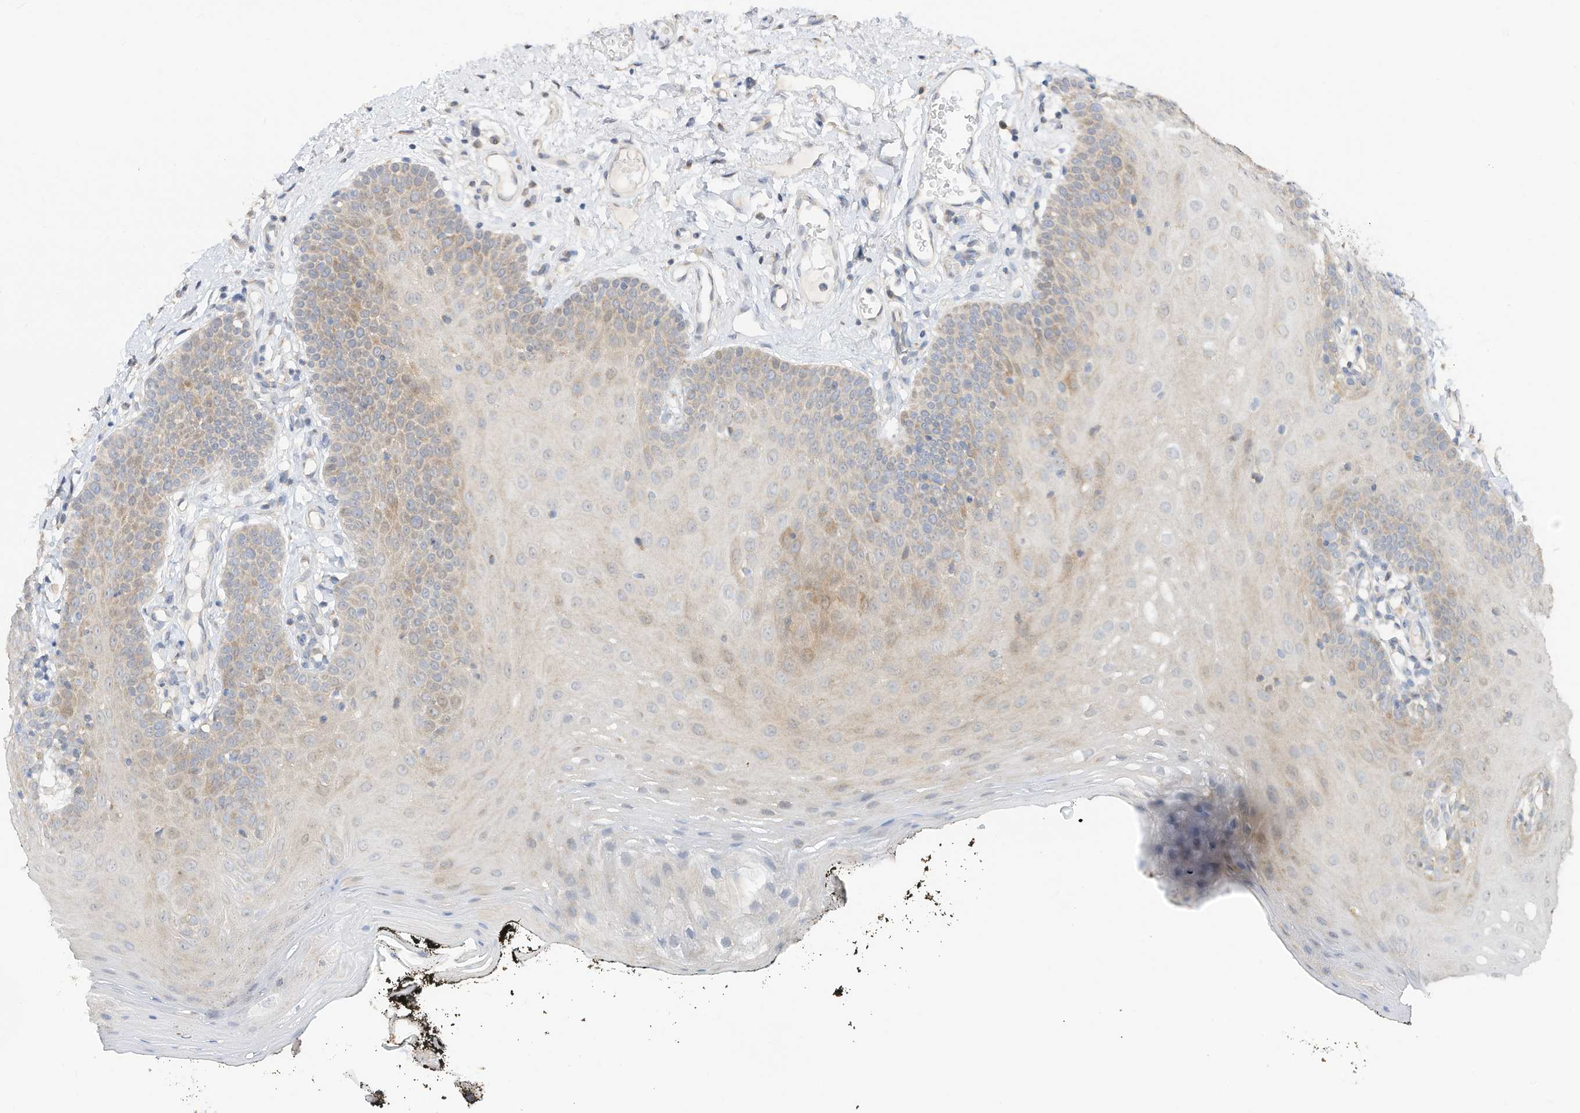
{"staining": {"intensity": "weak", "quantity": "<25%", "location": "cytoplasmic/membranous"}, "tissue": "oral mucosa", "cell_type": "Squamous epithelial cells", "image_type": "normal", "snomed": [{"axis": "morphology", "description": "Normal tissue, NOS"}, {"axis": "topography", "description": "Oral tissue"}], "caption": "Photomicrograph shows no protein expression in squamous epithelial cells of benign oral mucosa. (DAB immunohistochemistry with hematoxylin counter stain).", "gene": "CAGE1", "patient": {"sex": "male", "age": 74}}